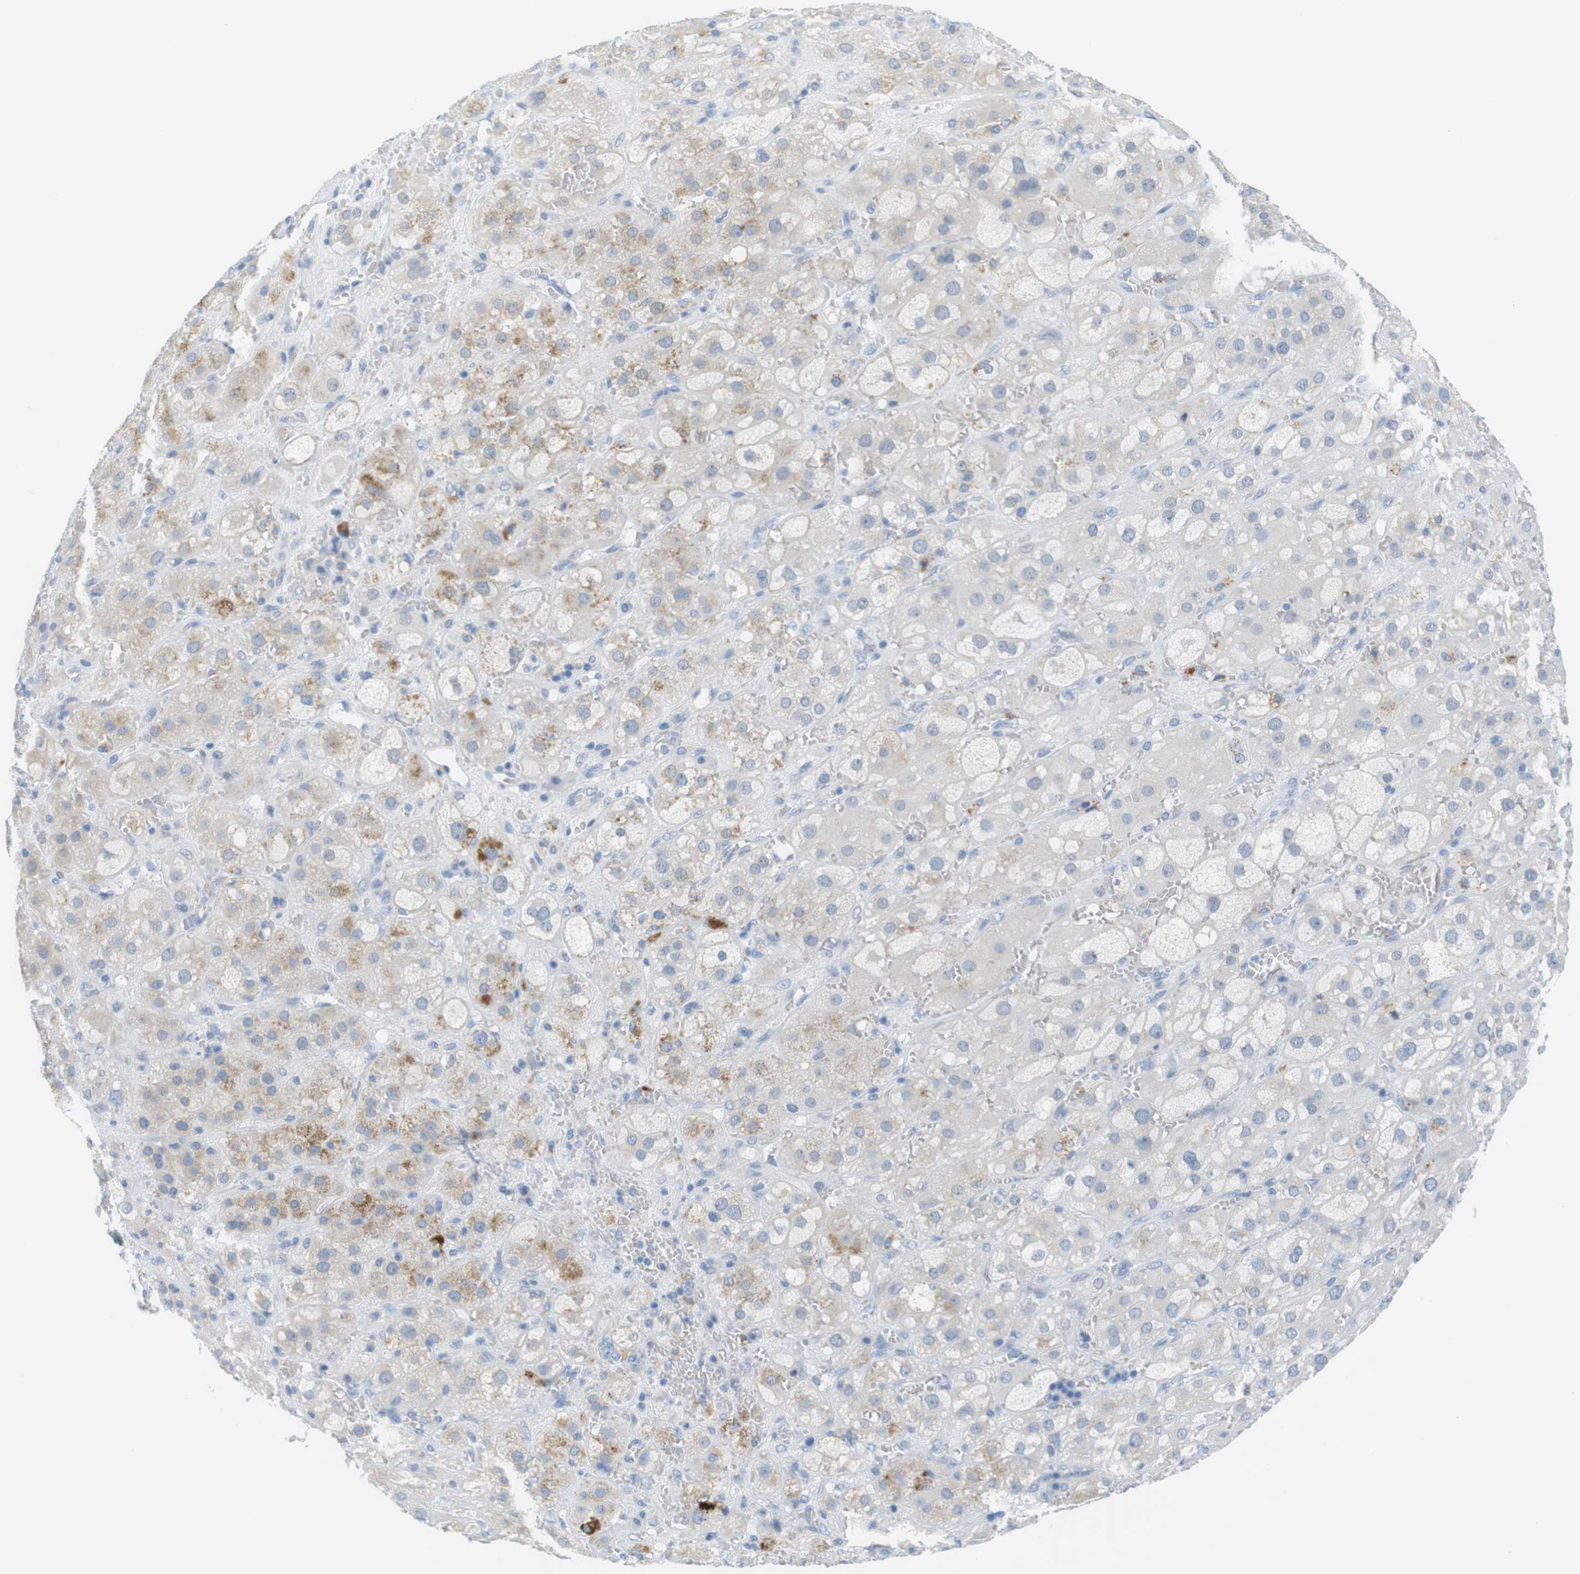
{"staining": {"intensity": "moderate", "quantity": "<25%", "location": "cytoplasmic/membranous"}, "tissue": "adrenal gland", "cell_type": "Glandular cells", "image_type": "normal", "snomed": [{"axis": "morphology", "description": "Normal tissue, NOS"}, {"axis": "topography", "description": "Adrenal gland"}], "caption": "The histopathology image reveals staining of normal adrenal gland, revealing moderate cytoplasmic/membranous protein positivity (brown color) within glandular cells.", "gene": "YIPF1", "patient": {"sex": "female", "age": 47}}